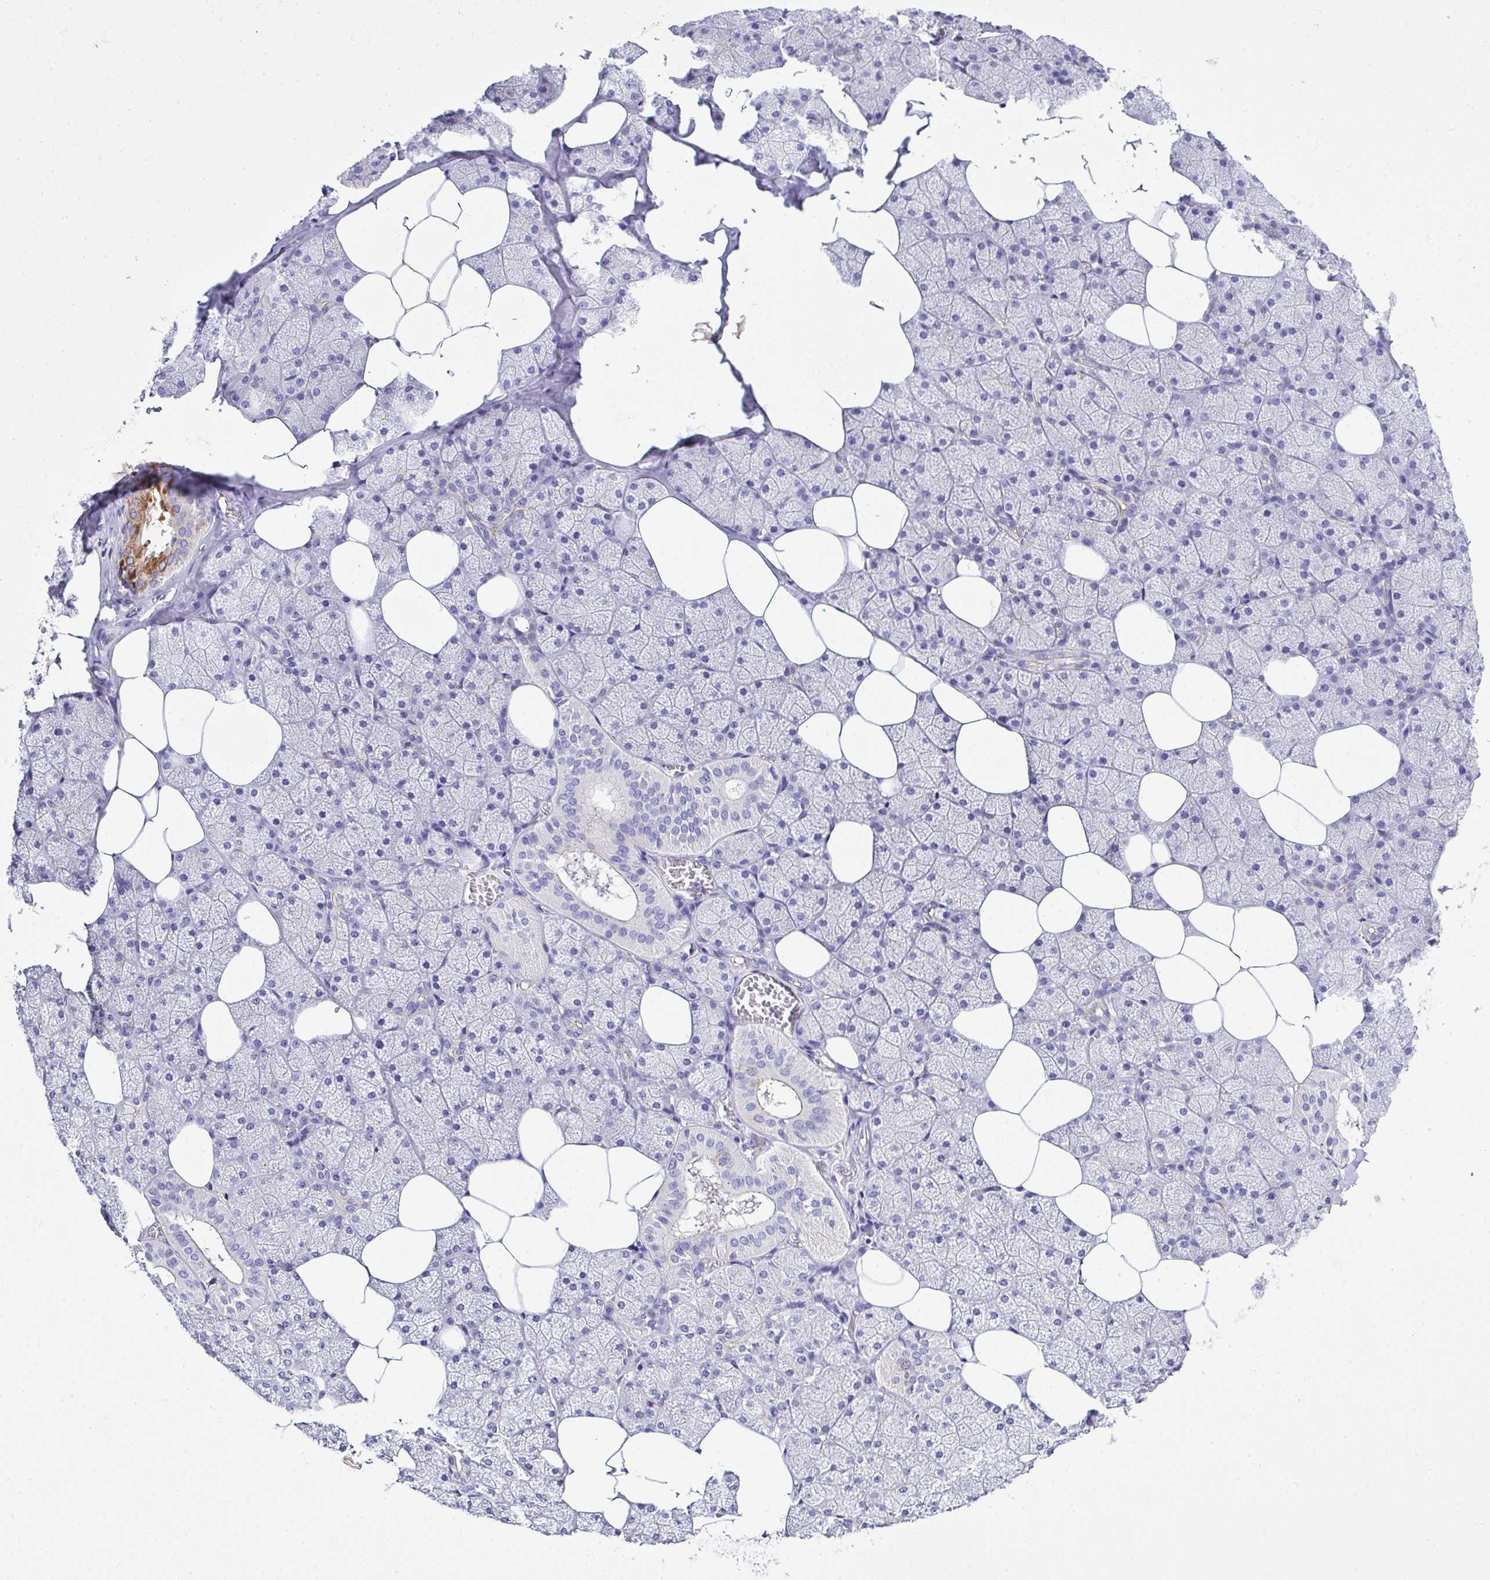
{"staining": {"intensity": "moderate", "quantity": "<25%", "location": "cytoplasmic/membranous"}, "tissue": "salivary gland", "cell_type": "Glandular cells", "image_type": "normal", "snomed": [{"axis": "morphology", "description": "Normal tissue, NOS"}, {"axis": "topography", "description": "Salivary gland"}, {"axis": "topography", "description": "Peripheral nerve tissue"}], "caption": "A brown stain labels moderate cytoplasmic/membranous expression of a protein in glandular cells of normal salivary gland. The staining was performed using DAB (3,3'-diaminobenzidine), with brown indicating positive protein expression. Nuclei are stained blue with hematoxylin.", "gene": "ZNF813", "patient": {"sex": "male", "age": 38}}